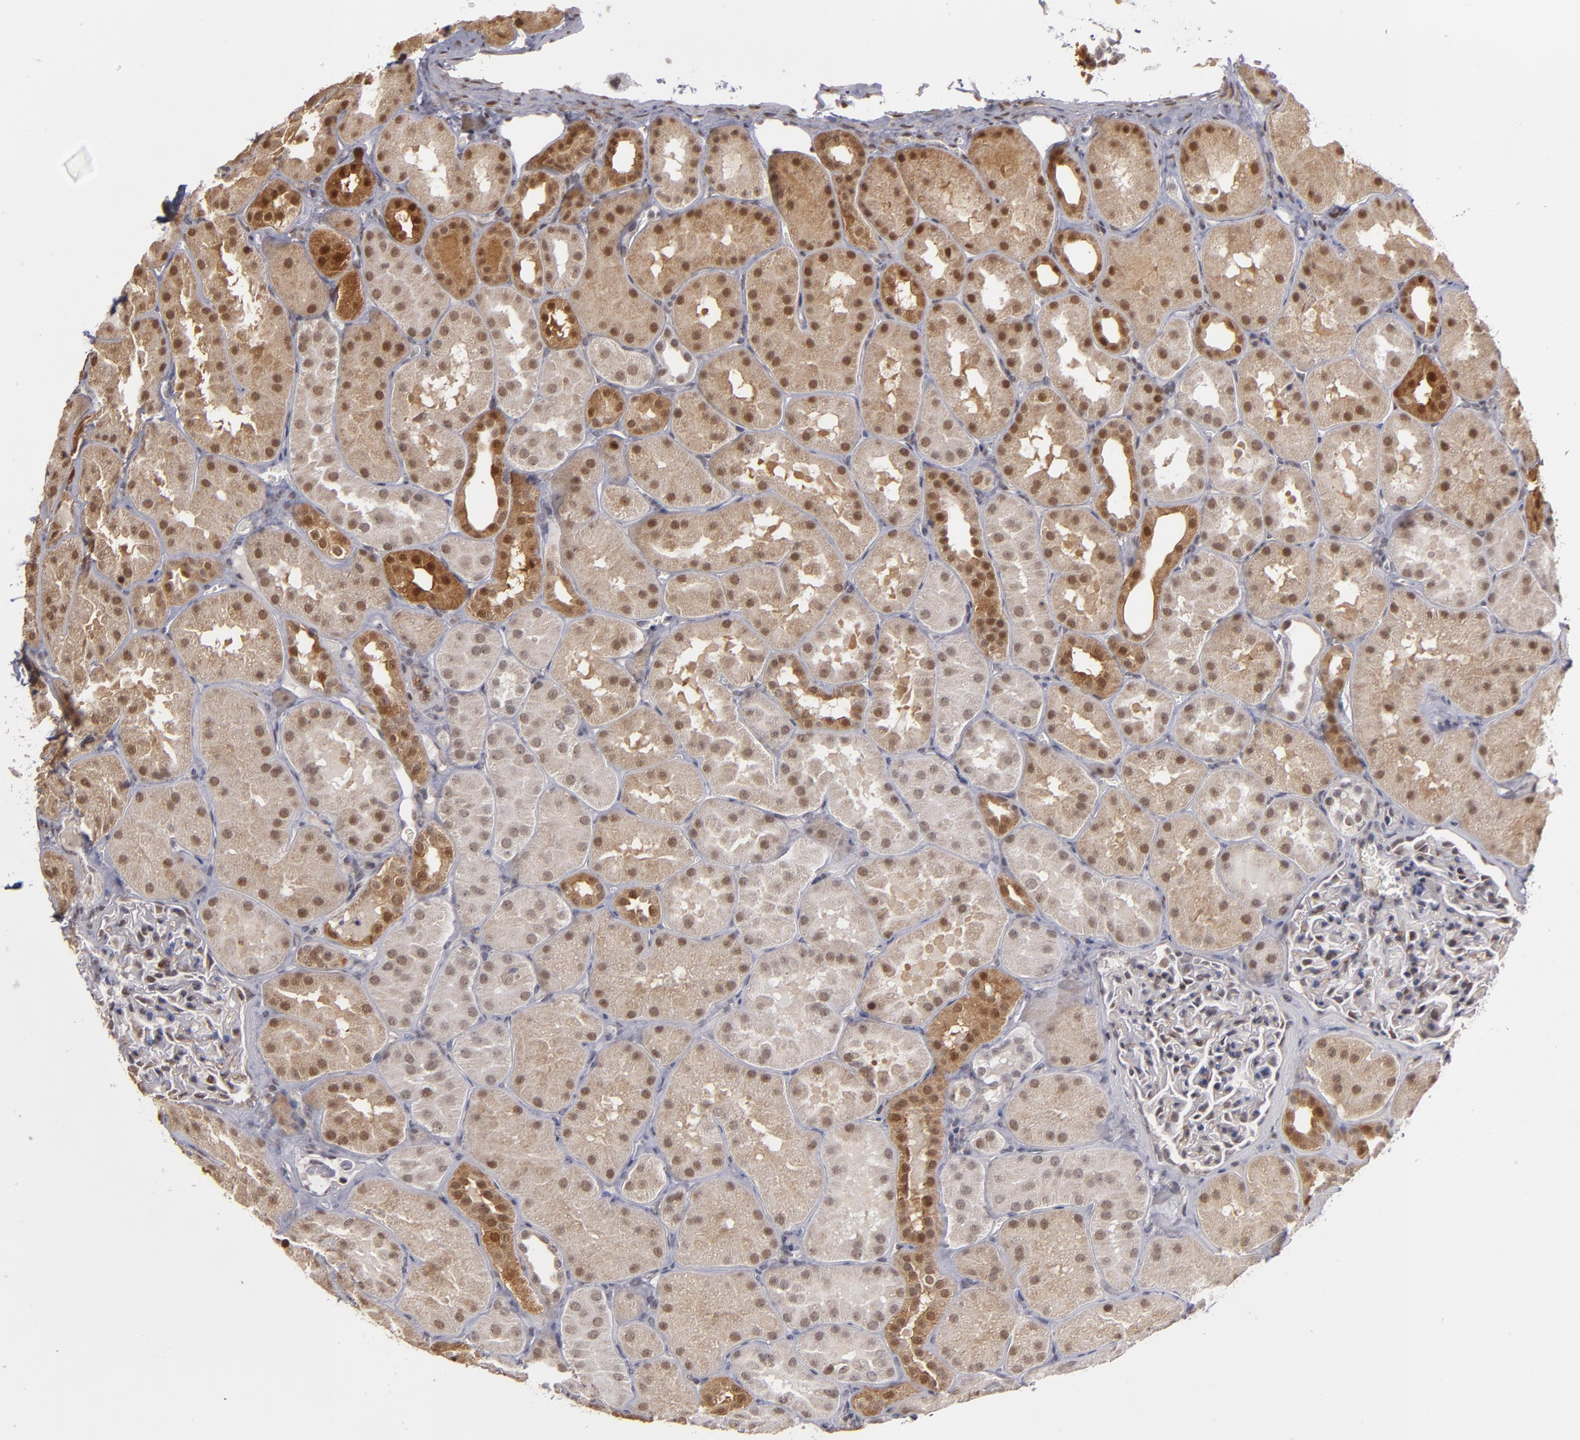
{"staining": {"intensity": "weak", "quantity": "25%-75%", "location": "nuclear"}, "tissue": "kidney", "cell_type": "Cells in glomeruli", "image_type": "normal", "snomed": [{"axis": "morphology", "description": "Normal tissue, NOS"}, {"axis": "topography", "description": "Kidney"}], "caption": "Immunohistochemistry histopathology image of unremarkable kidney stained for a protein (brown), which demonstrates low levels of weak nuclear positivity in approximately 25%-75% of cells in glomeruli.", "gene": "ZNF75A", "patient": {"sex": "male", "age": 28}}